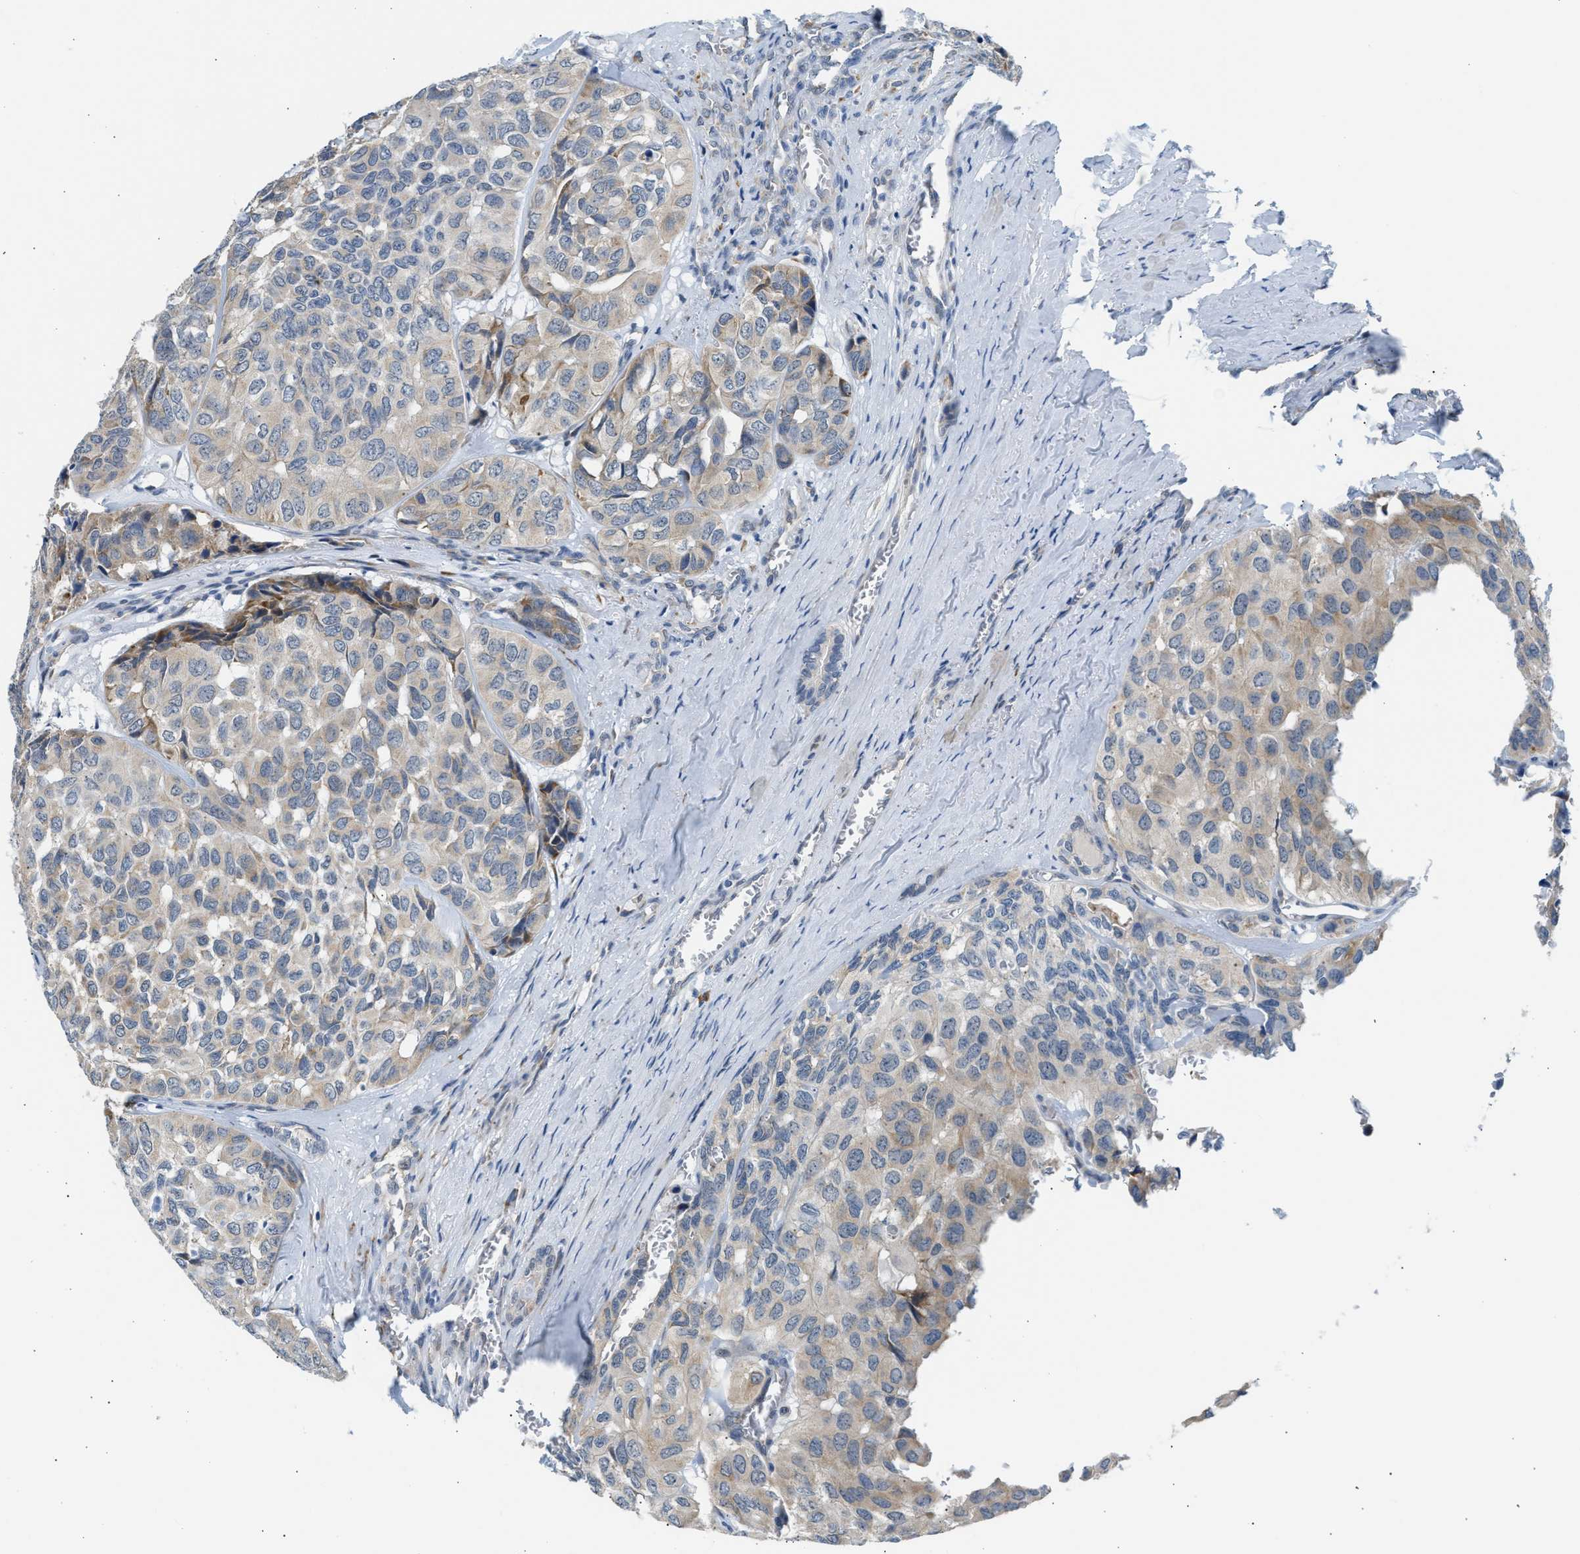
{"staining": {"intensity": "moderate", "quantity": "25%-75%", "location": "cytoplasmic/membranous"}, "tissue": "head and neck cancer", "cell_type": "Tumor cells", "image_type": "cancer", "snomed": [{"axis": "morphology", "description": "Adenocarcinoma, NOS"}, {"axis": "topography", "description": "Salivary gland, NOS"}, {"axis": "topography", "description": "Head-Neck"}], "caption": "IHC staining of head and neck cancer, which exhibits medium levels of moderate cytoplasmic/membranous expression in about 25%-75% of tumor cells indicating moderate cytoplasmic/membranous protein positivity. The staining was performed using DAB (brown) for protein detection and nuclei were counterstained in hematoxylin (blue).", "gene": "KCNC2", "patient": {"sex": "female", "age": 76}}